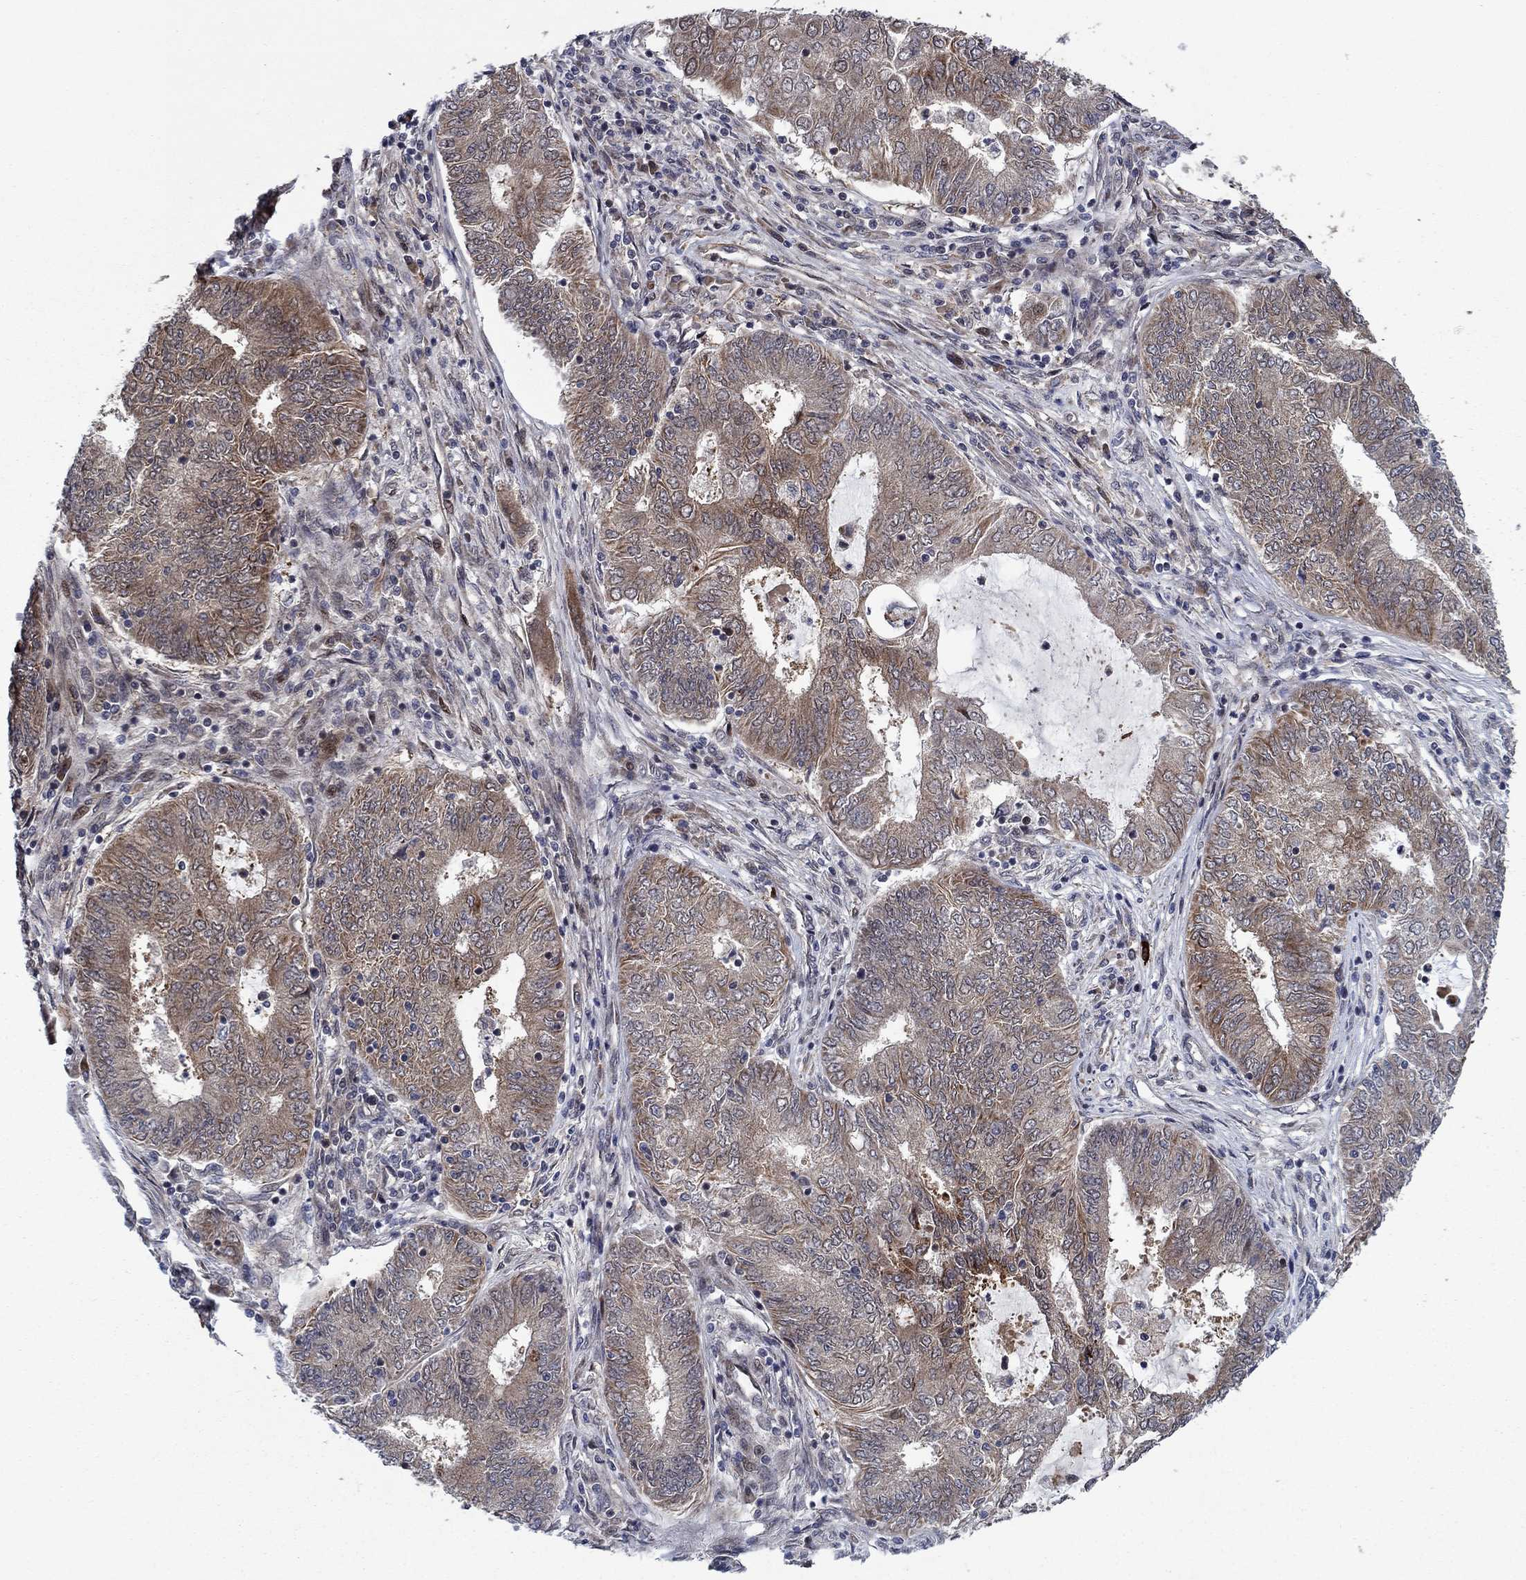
{"staining": {"intensity": "moderate", "quantity": "<25%", "location": "cytoplasmic/membranous,nuclear"}, "tissue": "endometrial cancer", "cell_type": "Tumor cells", "image_type": "cancer", "snomed": [{"axis": "morphology", "description": "Adenocarcinoma, NOS"}, {"axis": "topography", "description": "Endometrium"}], "caption": "This histopathology image reveals endometrial adenocarcinoma stained with immunohistochemistry to label a protein in brown. The cytoplasmic/membranous and nuclear of tumor cells show moderate positivity for the protein. Nuclei are counter-stained blue.", "gene": "PRICKLE4", "patient": {"sex": "female", "age": 62}}